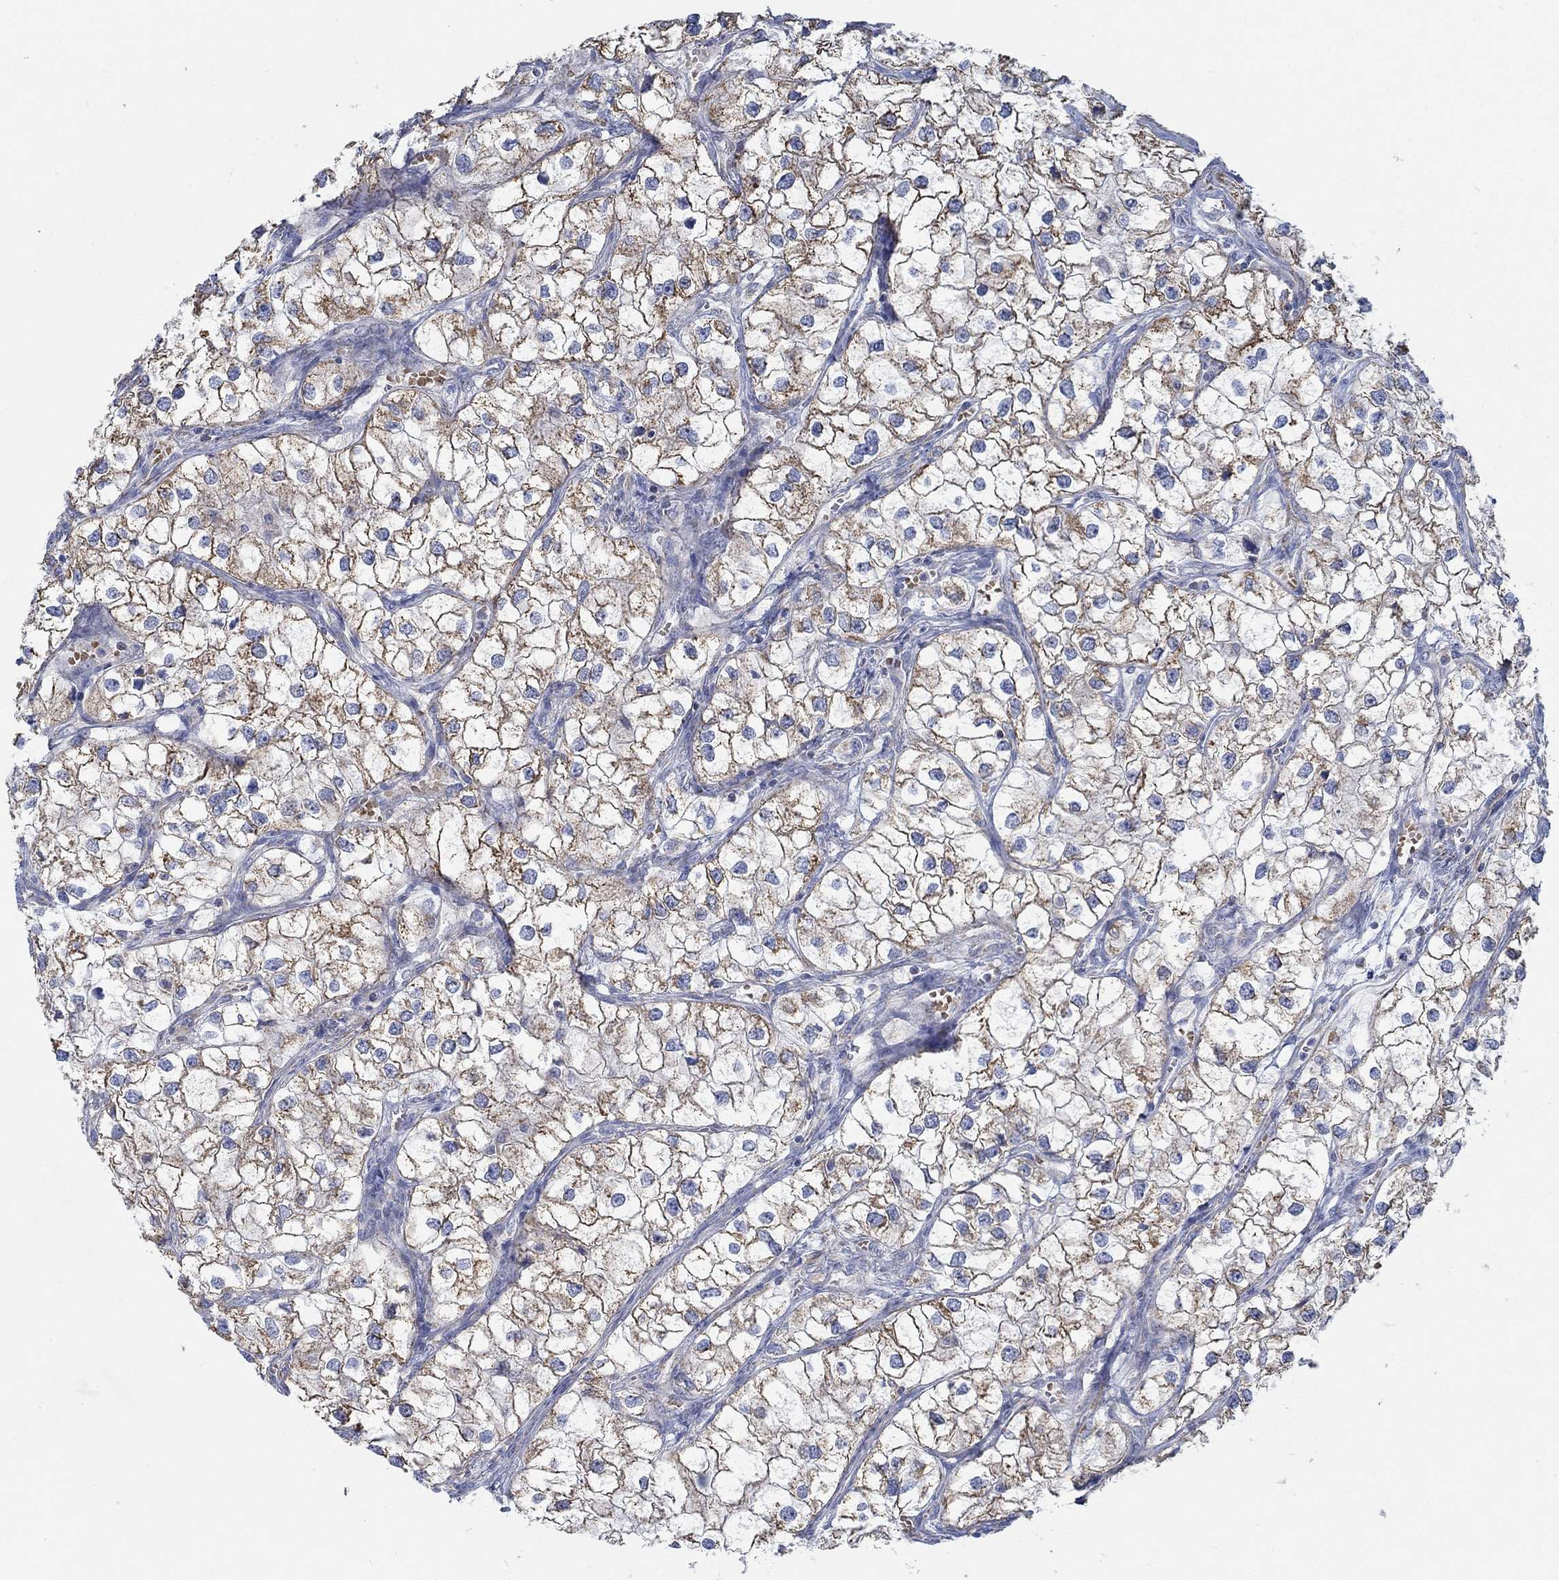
{"staining": {"intensity": "strong", "quantity": ">75%", "location": "cytoplasmic/membranous"}, "tissue": "renal cancer", "cell_type": "Tumor cells", "image_type": "cancer", "snomed": [{"axis": "morphology", "description": "Adenocarcinoma, NOS"}, {"axis": "topography", "description": "Kidney"}], "caption": "A high amount of strong cytoplasmic/membranous expression is appreciated in about >75% of tumor cells in renal adenocarcinoma tissue.", "gene": "GLOD5", "patient": {"sex": "male", "age": 59}}